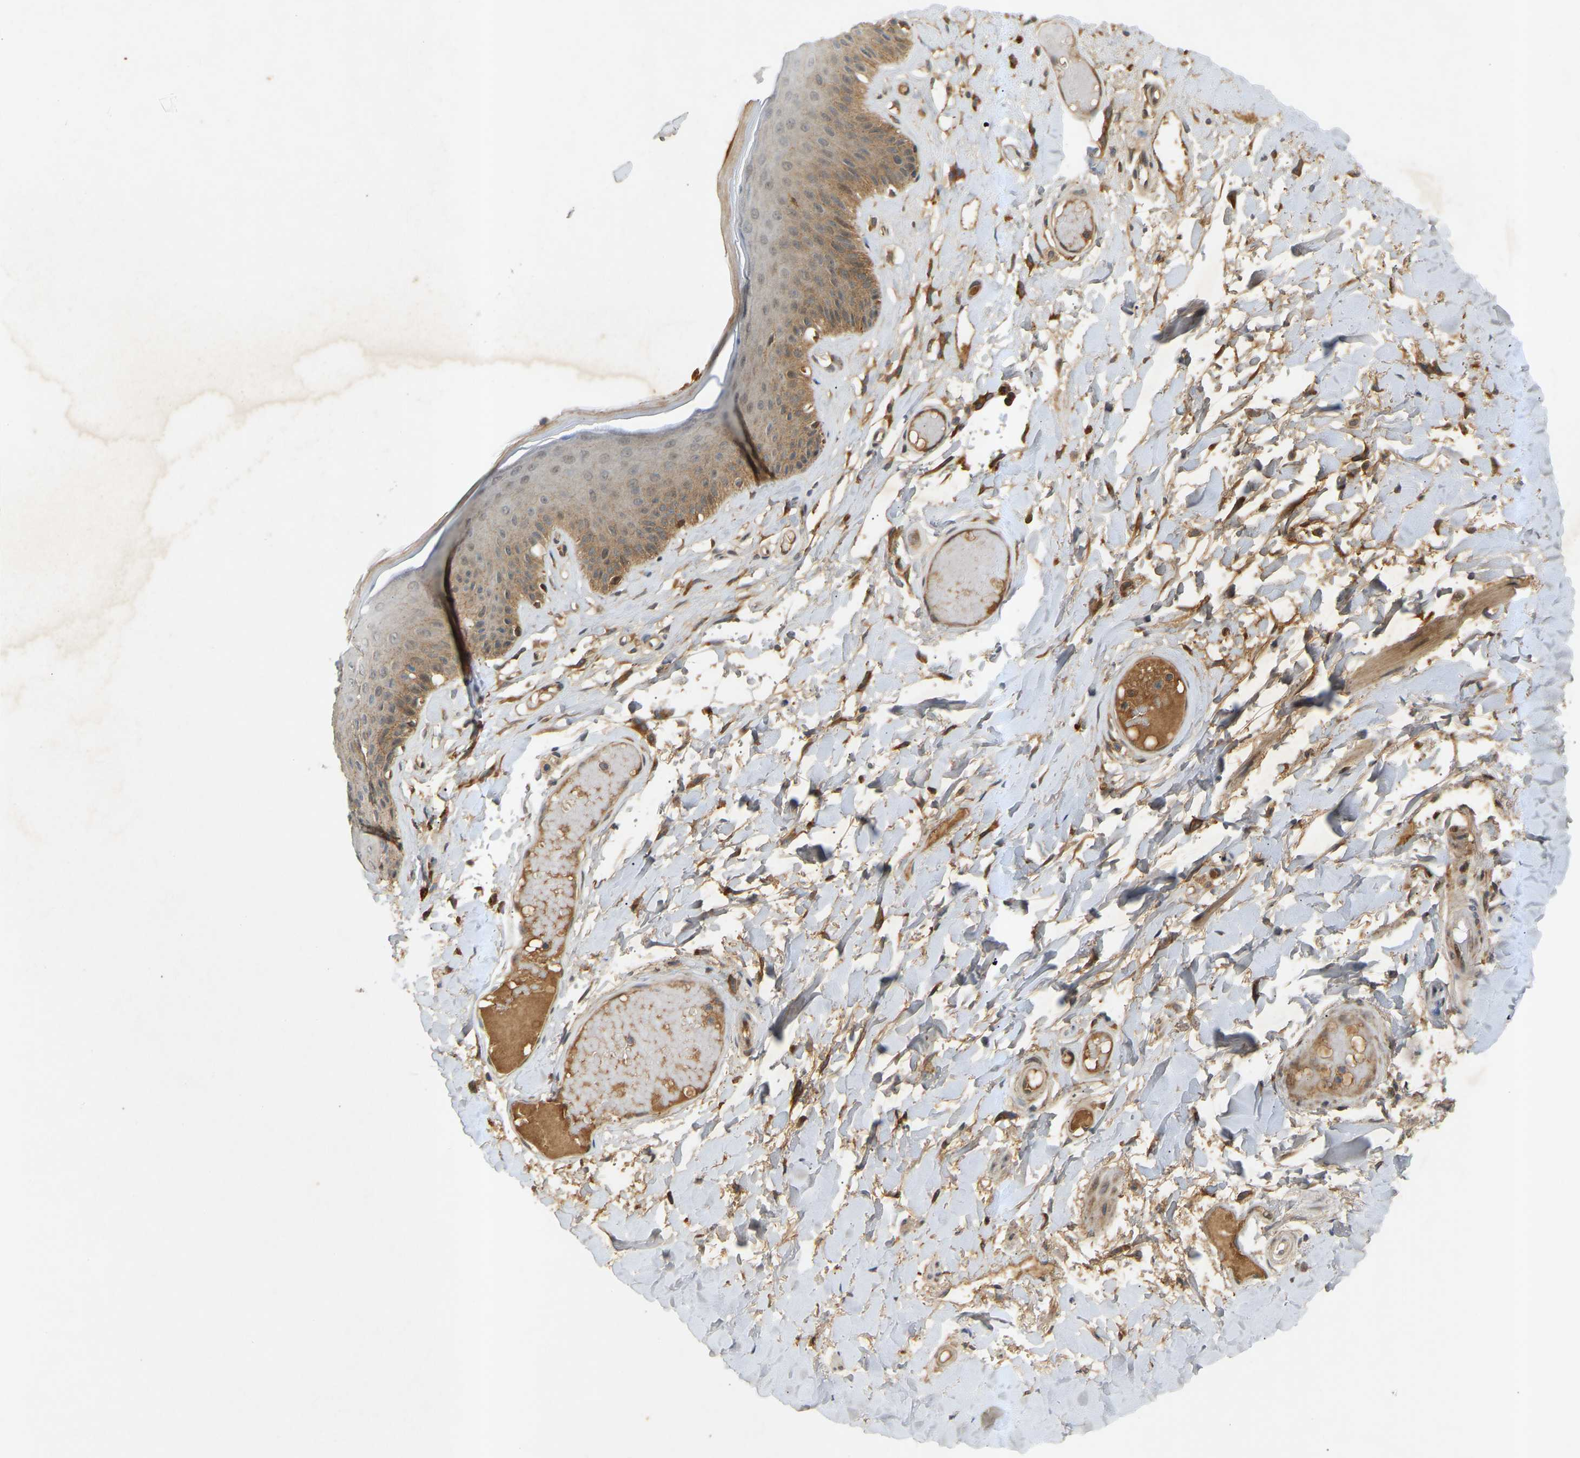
{"staining": {"intensity": "moderate", "quantity": ">75%", "location": "cytoplasmic/membranous"}, "tissue": "skin", "cell_type": "Epidermal cells", "image_type": "normal", "snomed": [{"axis": "morphology", "description": "Normal tissue, NOS"}, {"axis": "topography", "description": "Vulva"}], "caption": "The image shows a brown stain indicating the presence of a protein in the cytoplasmic/membranous of epidermal cells in skin.", "gene": "ATP5MF", "patient": {"sex": "female", "age": 73}}